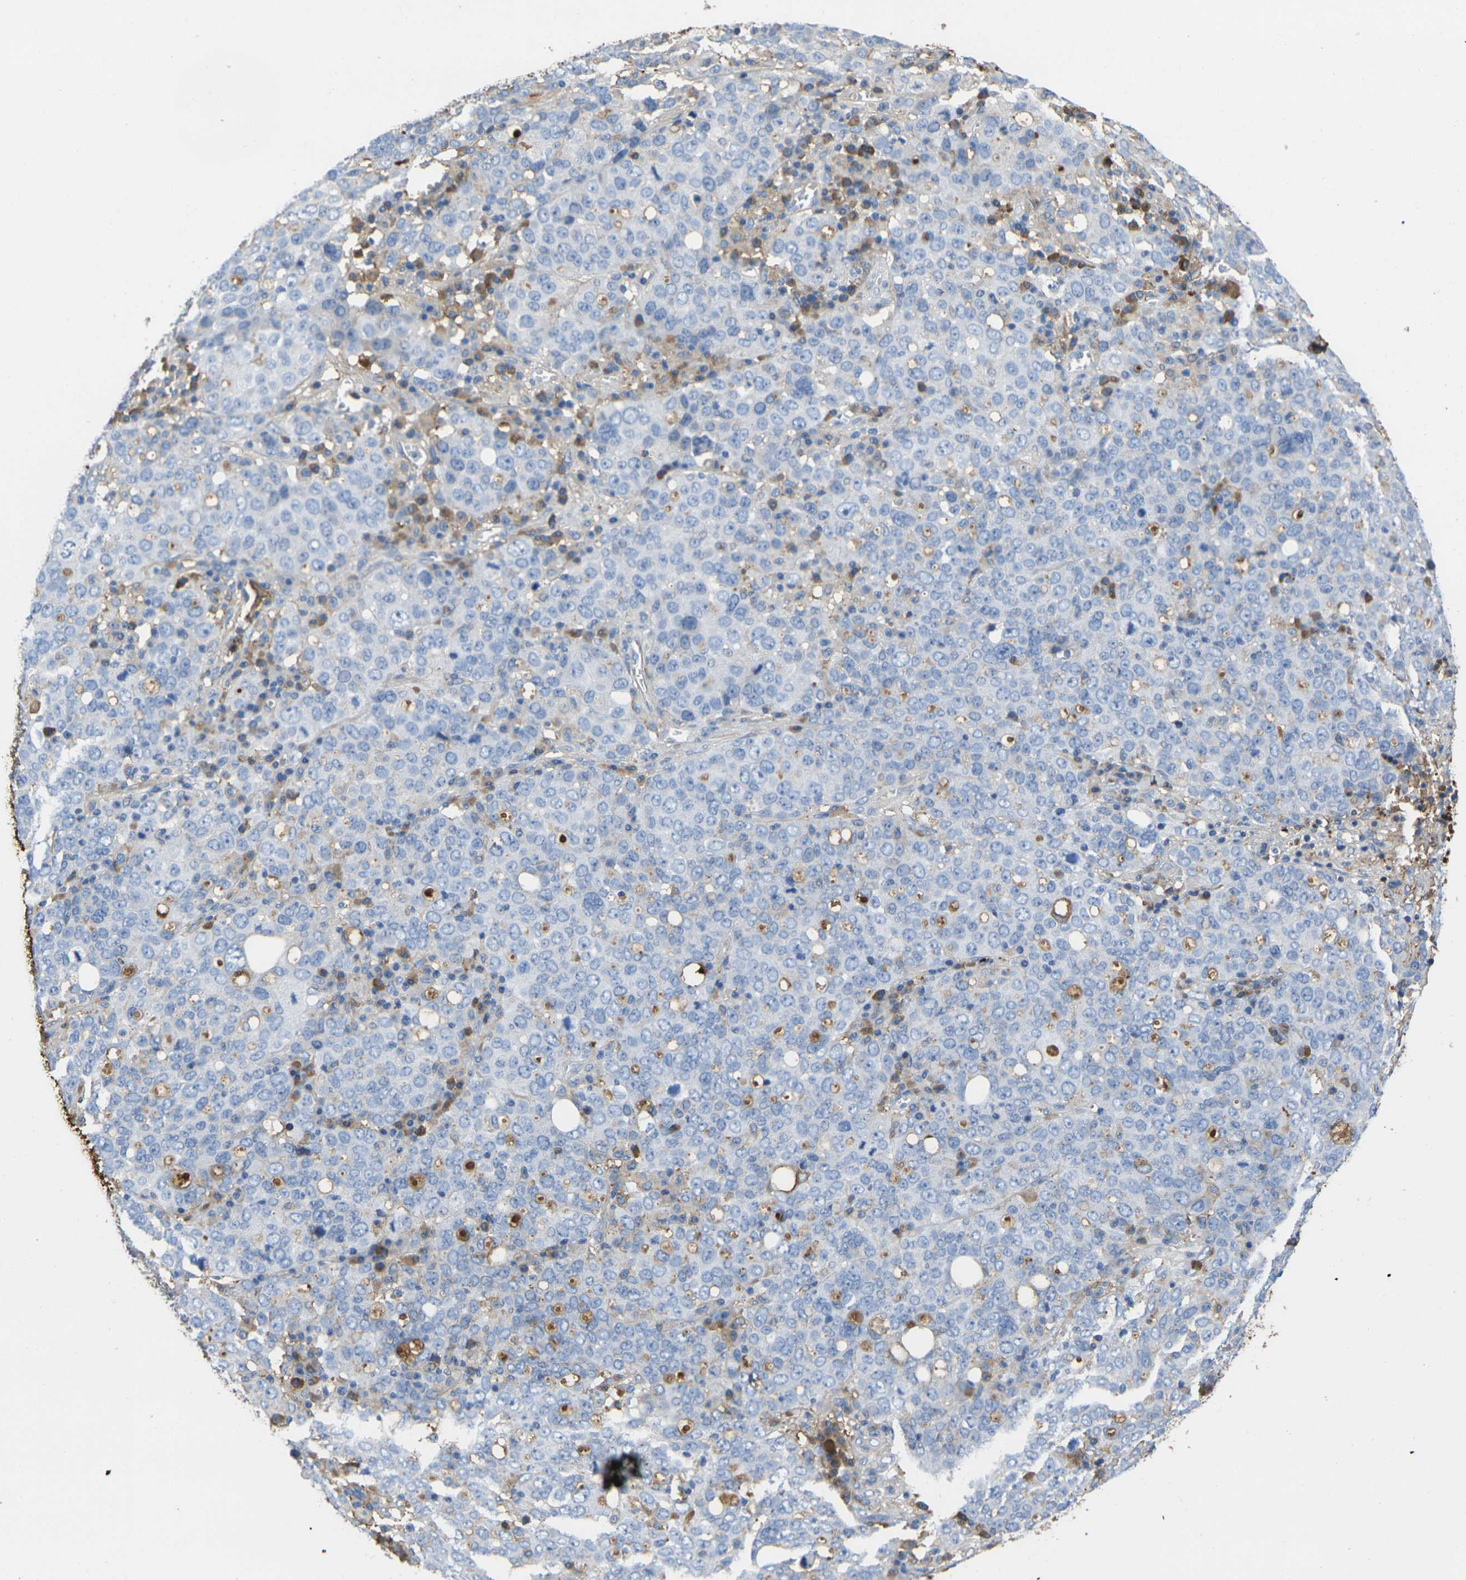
{"staining": {"intensity": "moderate", "quantity": "<25%", "location": "cytoplasmic/membranous"}, "tissue": "ovarian cancer", "cell_type": "Tumor cells", "image_type": "cancer", "snomed": [{"axis": "morphology", "description": "Carcinoma, endometroid"}, {"axis": "topography", "description": "Ovary"}], "caption": "IHC of human ovarian cancer (endometroid carcinoma) displays low levels of moderate cytoplasmic/membranous expression in about <25% of tumor cells.", "gene": "GREM2", "patient": {"sex": "female", "age": 62}}